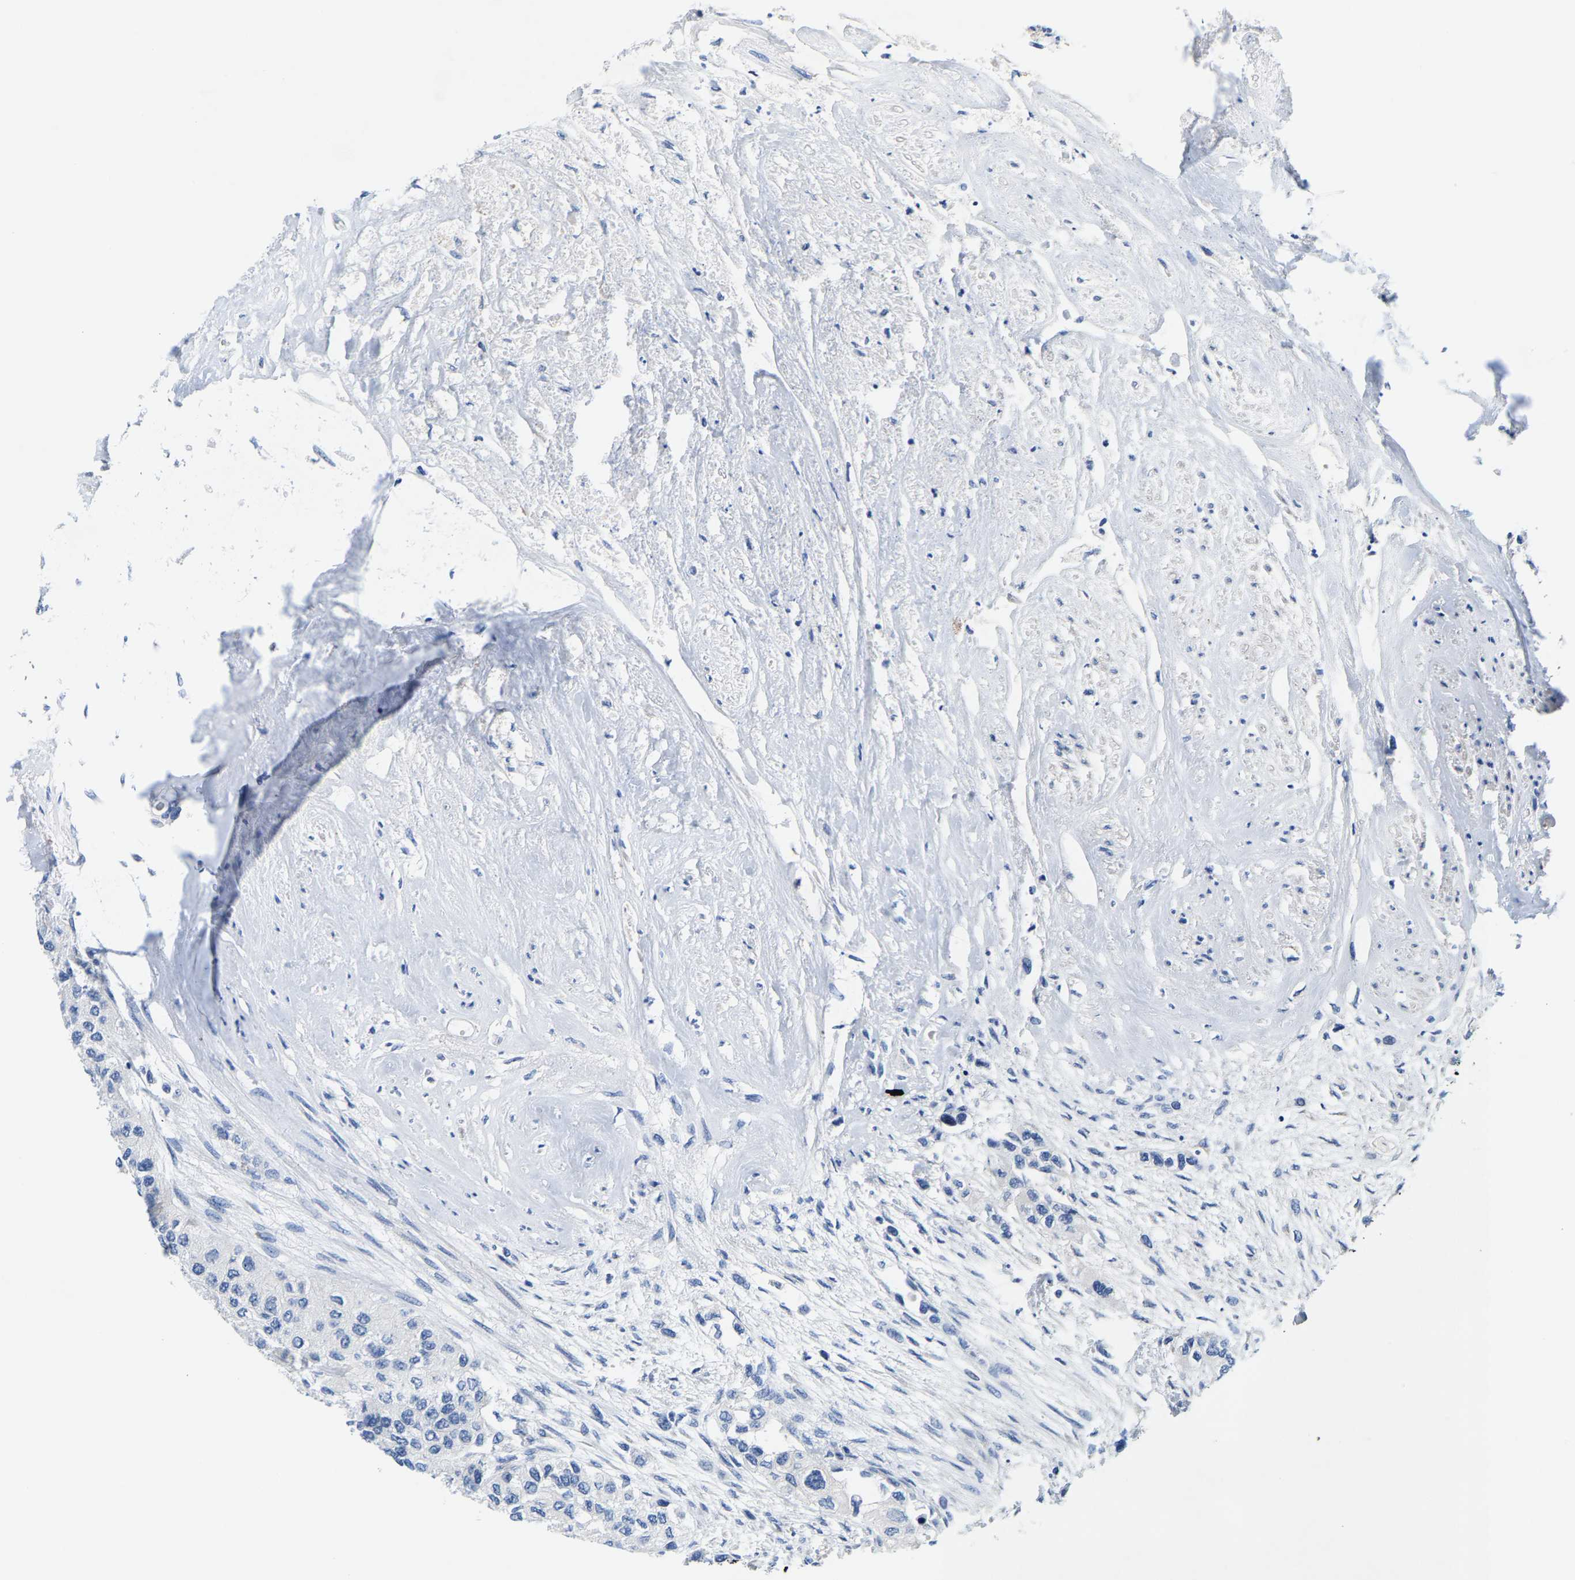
{"staining": {"intensity": "negative", "quantity": "none", "location": "none"}, "tissue": "urothelial cancer", "cell_type": "Tumor cells", "image_type": "cancer", "snomed": [{"axis": "morphology", "description": "Urothelial carcinoma, High grade"}, {"axis": "topography", "description": "Urinary bladder"}], "caption": "The immunohistochemistry image has no significant staining in tumor cells of urothelial cancer tissue.", "gene": "KLHL1", "patient": {"sex": "female", "age": 56}}